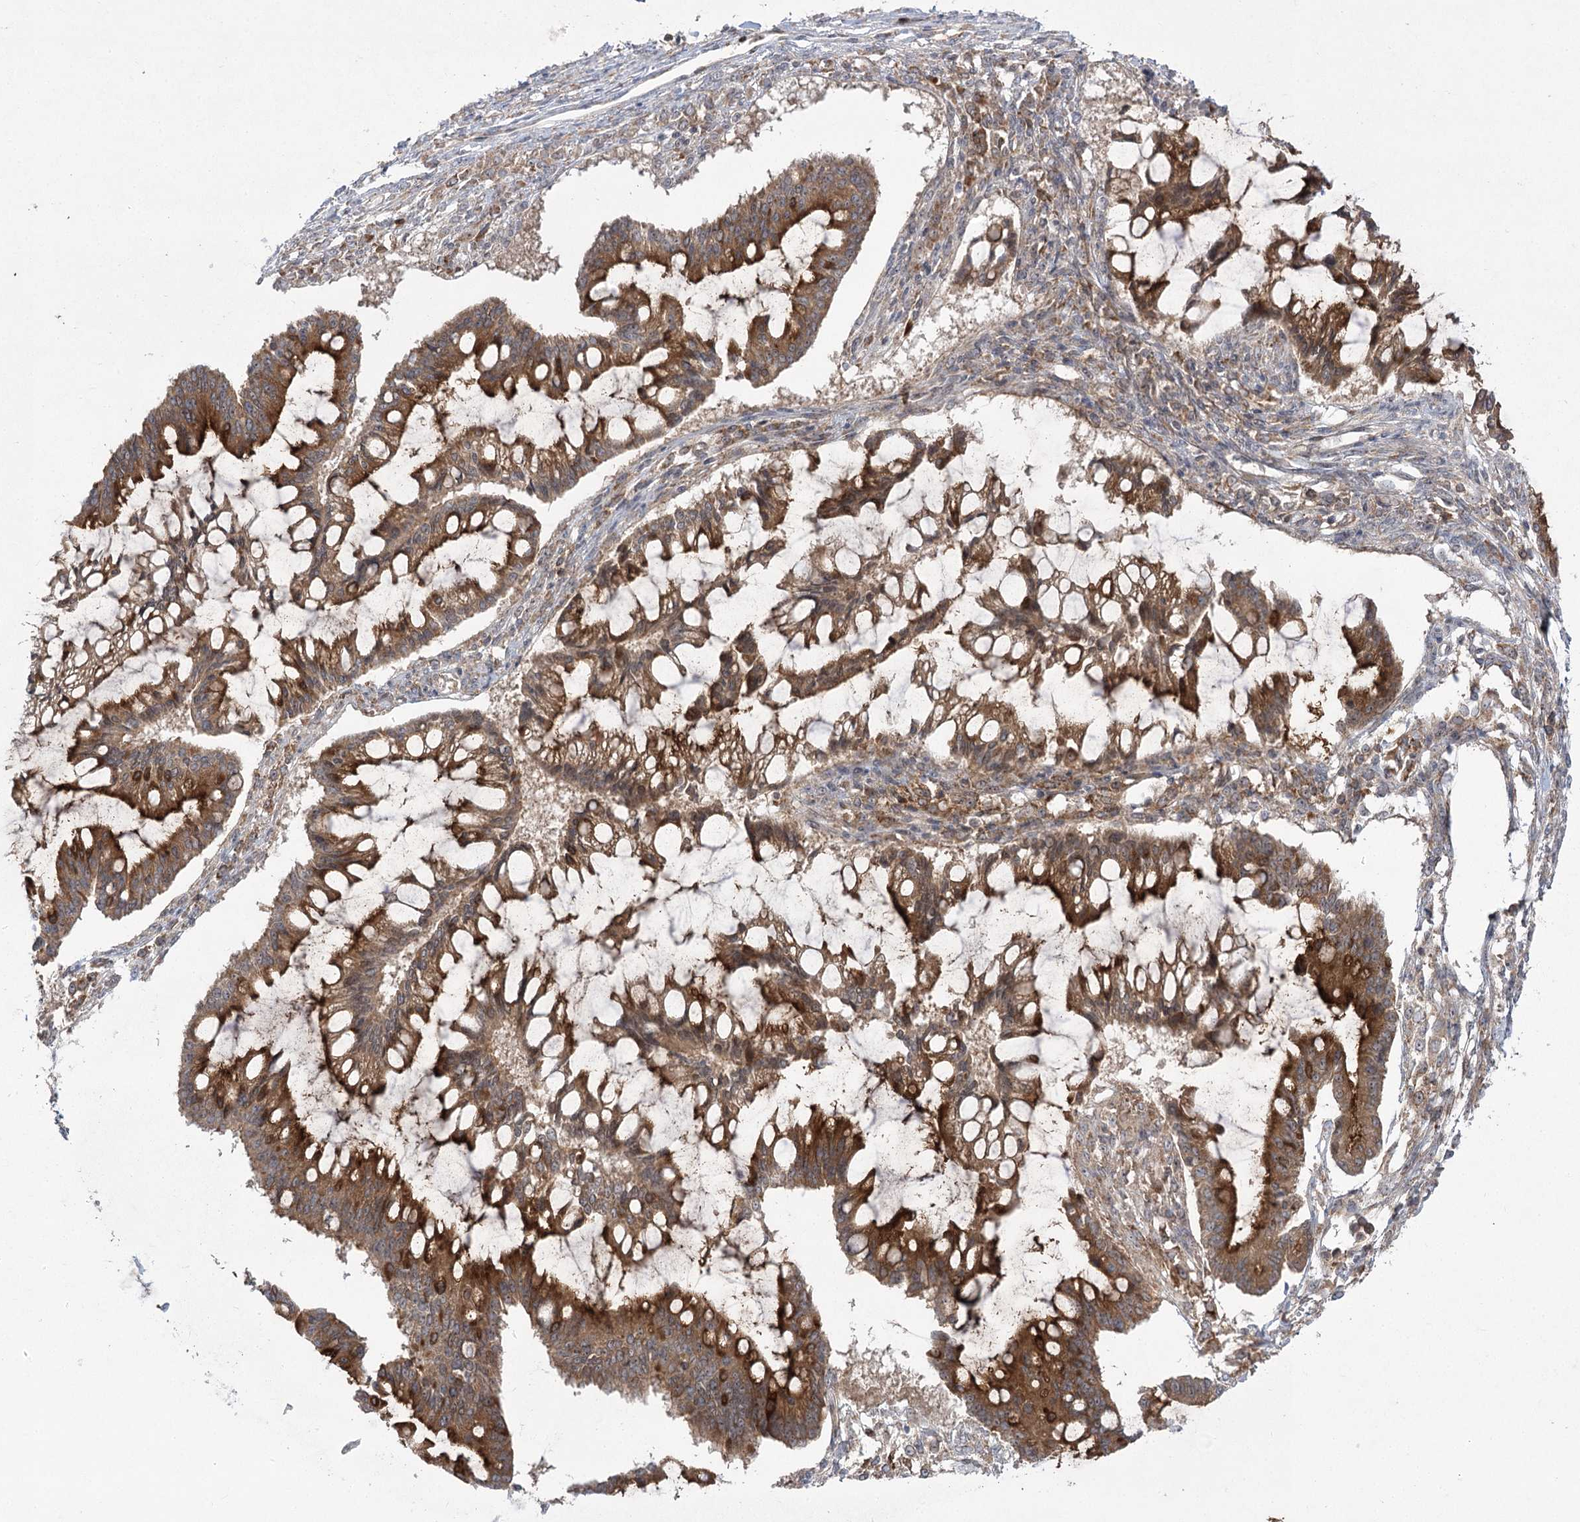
{"staining": {"intensity": "strong", "quantity": ">75%", "location": "cytoplasmic/membranous"}, "tissue": "ovarian cancer", "cell_type": "Tumor cells", "image_type": "cancer", "snomed": [{"axis": "morphology", "description": "Cystadenocarcinoma, mucinous, NOS"}, {"axis": "topography", "description": "Ovary"}], "caption": "Ovarian cancer (mucinous cystadenocarcinoma) was stained to show a protein in brown. There is high levels of strong cytoplasmic/membranous staining in about >75% of tumor cells.", "gene": "SYTL1", "patient": {"sex": "female", "age": 73}}